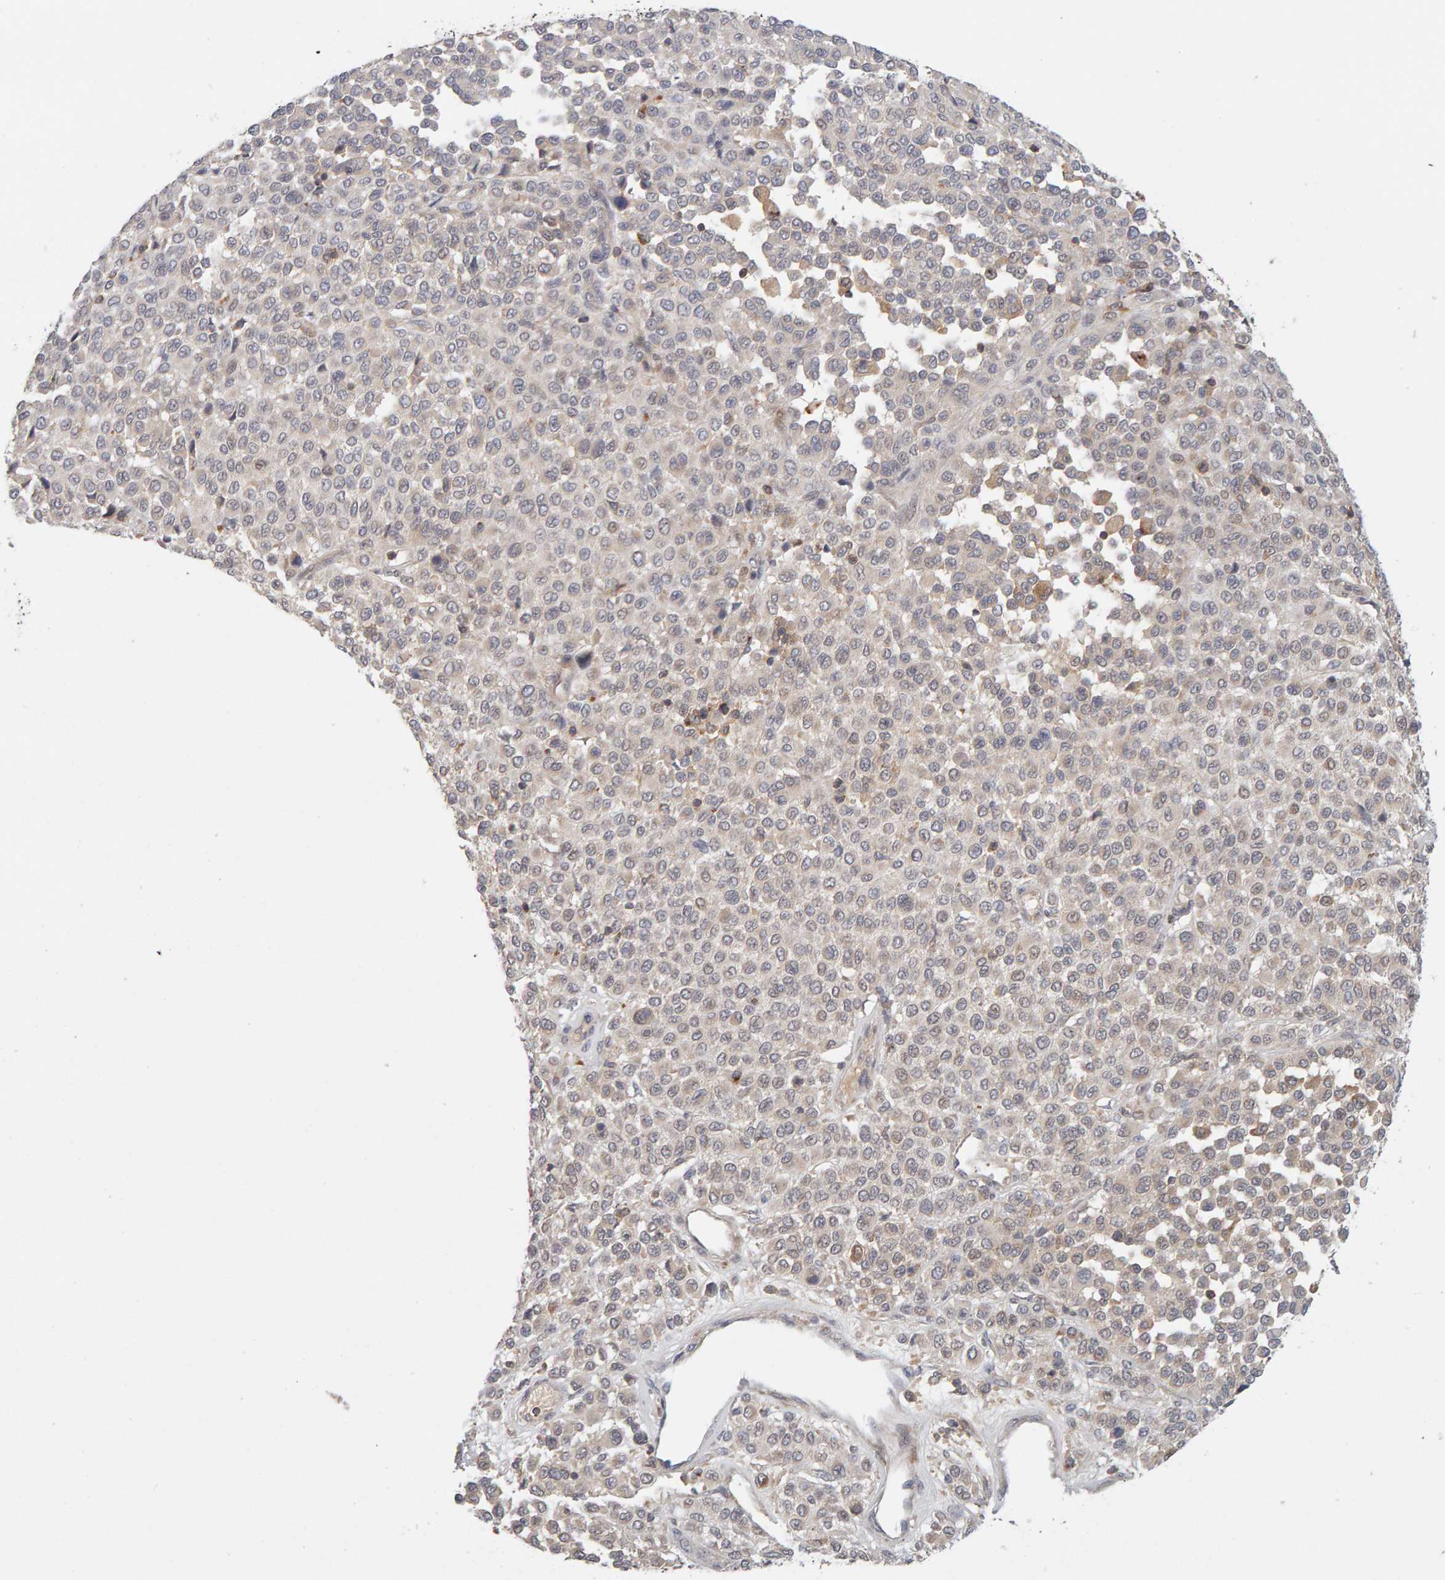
{"staining": {"intensity": "weak", "quantity": "<25%", "location": "cytoplasmic/membranous"}, "tissue": "melanoma", "cell_type": "Tumor cells", "image_type": "cancer", "snomed": [{"axis": "morphology", "description": "Malignant melanoma, Metastatic site"}, {"axis": "topography", "description": "Pancreas"}], "caption": "IHC of malignant melanoma (metastatic site) exhibits no positivity in tumor cells.", "gene": "NUDCD1", "patient": {"sex": "female", "age": 30}}